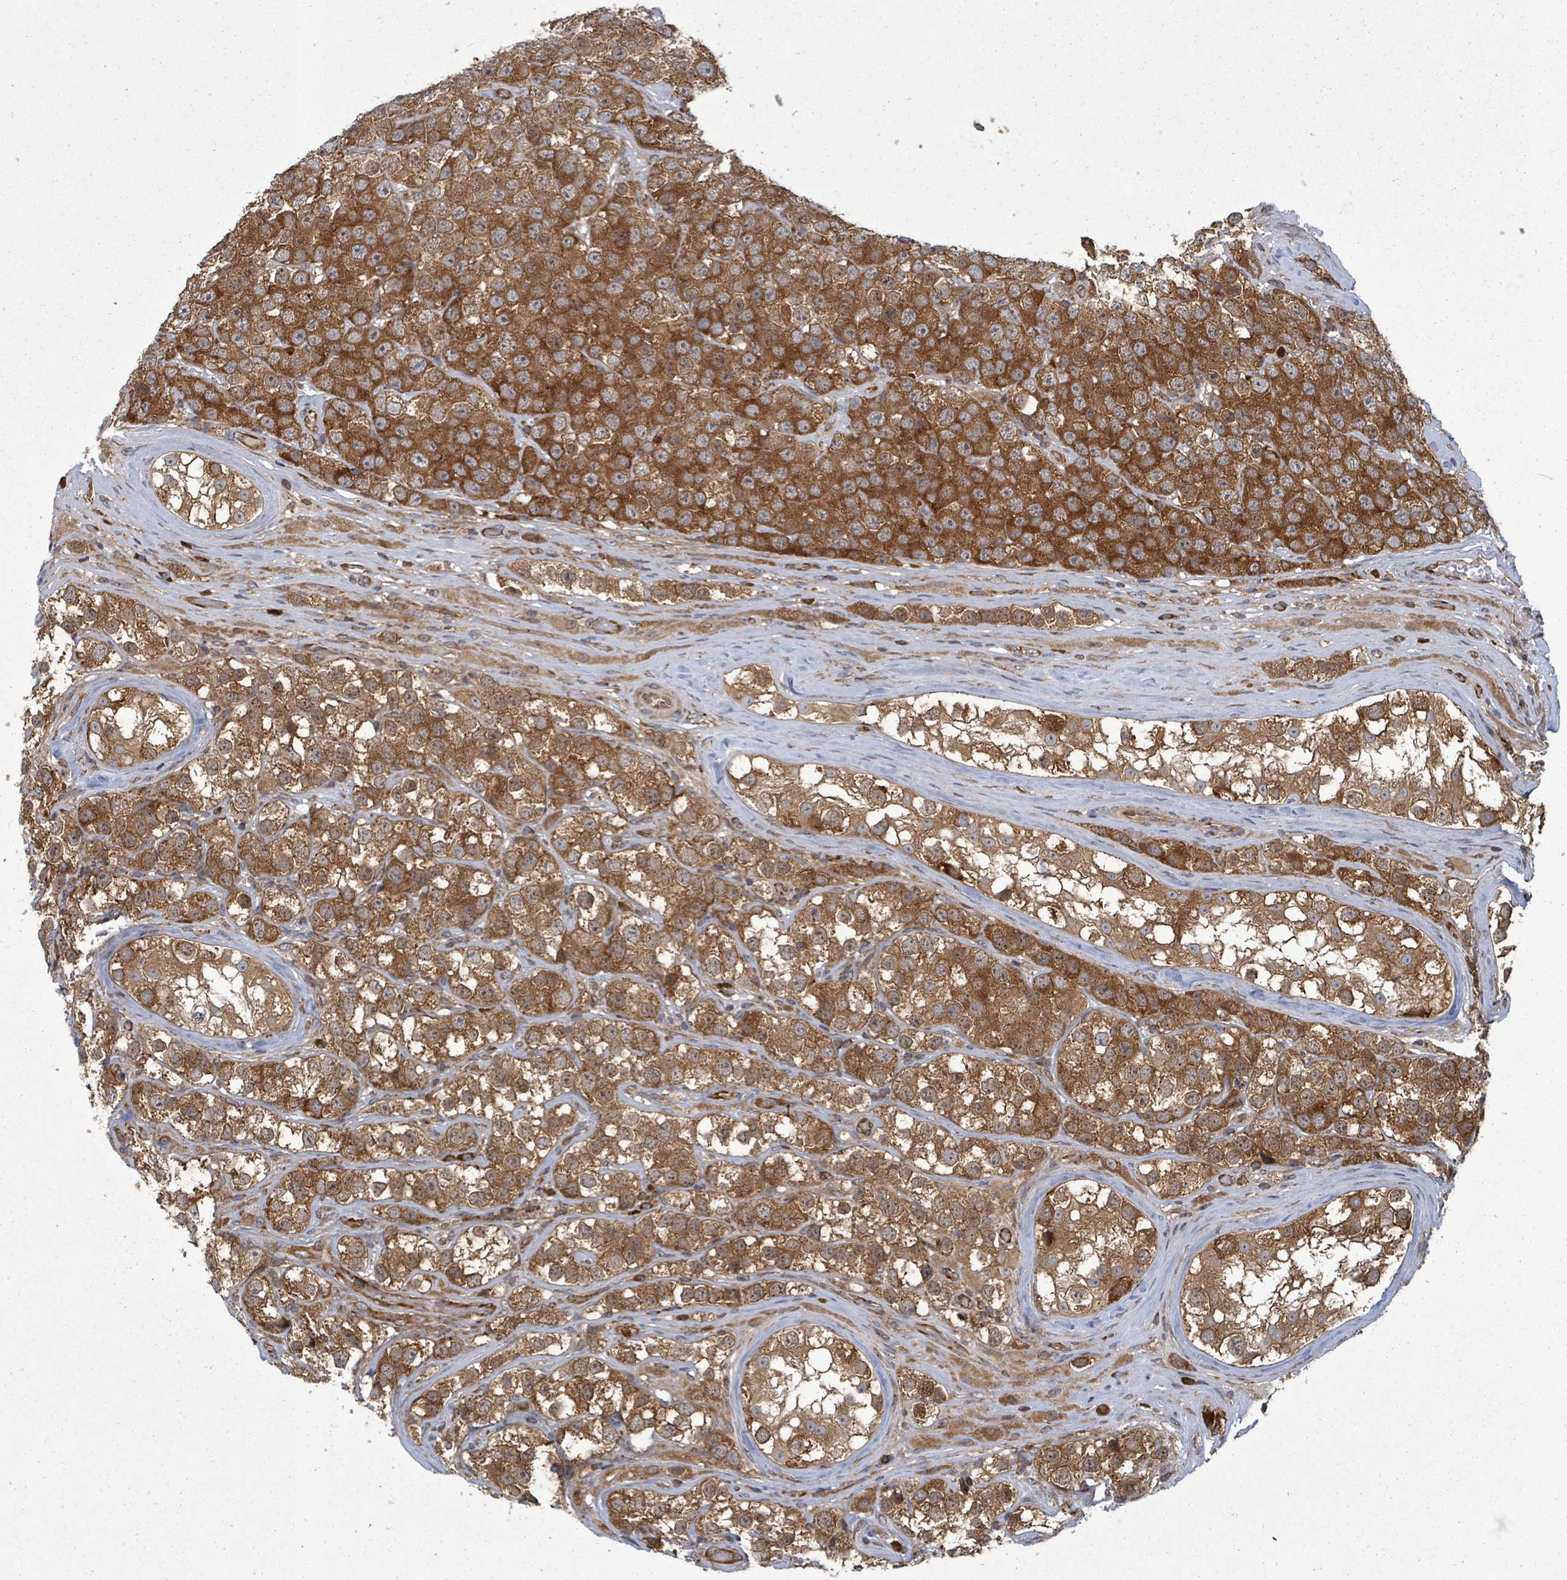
{"staining": {"intensity": "strong", "quantity": ">75%", "location": "cytoplasmic/membranous"}, "tissue": "testis cancer", "cell_type": "Tumor cells", "image_type": "cancer", "snomed": [{"axis": "morphology", "description": "Seminoma, NOS"}, {"axis": "topography", "description": "Testis"}], "caption": "Strong cytoplasmic/membranous staining is seen in approximately >75% of tumor cells in testis cancer (seminoma).", "gene": "EIF3C", "patient": {"sex": "male", "age": 28}}